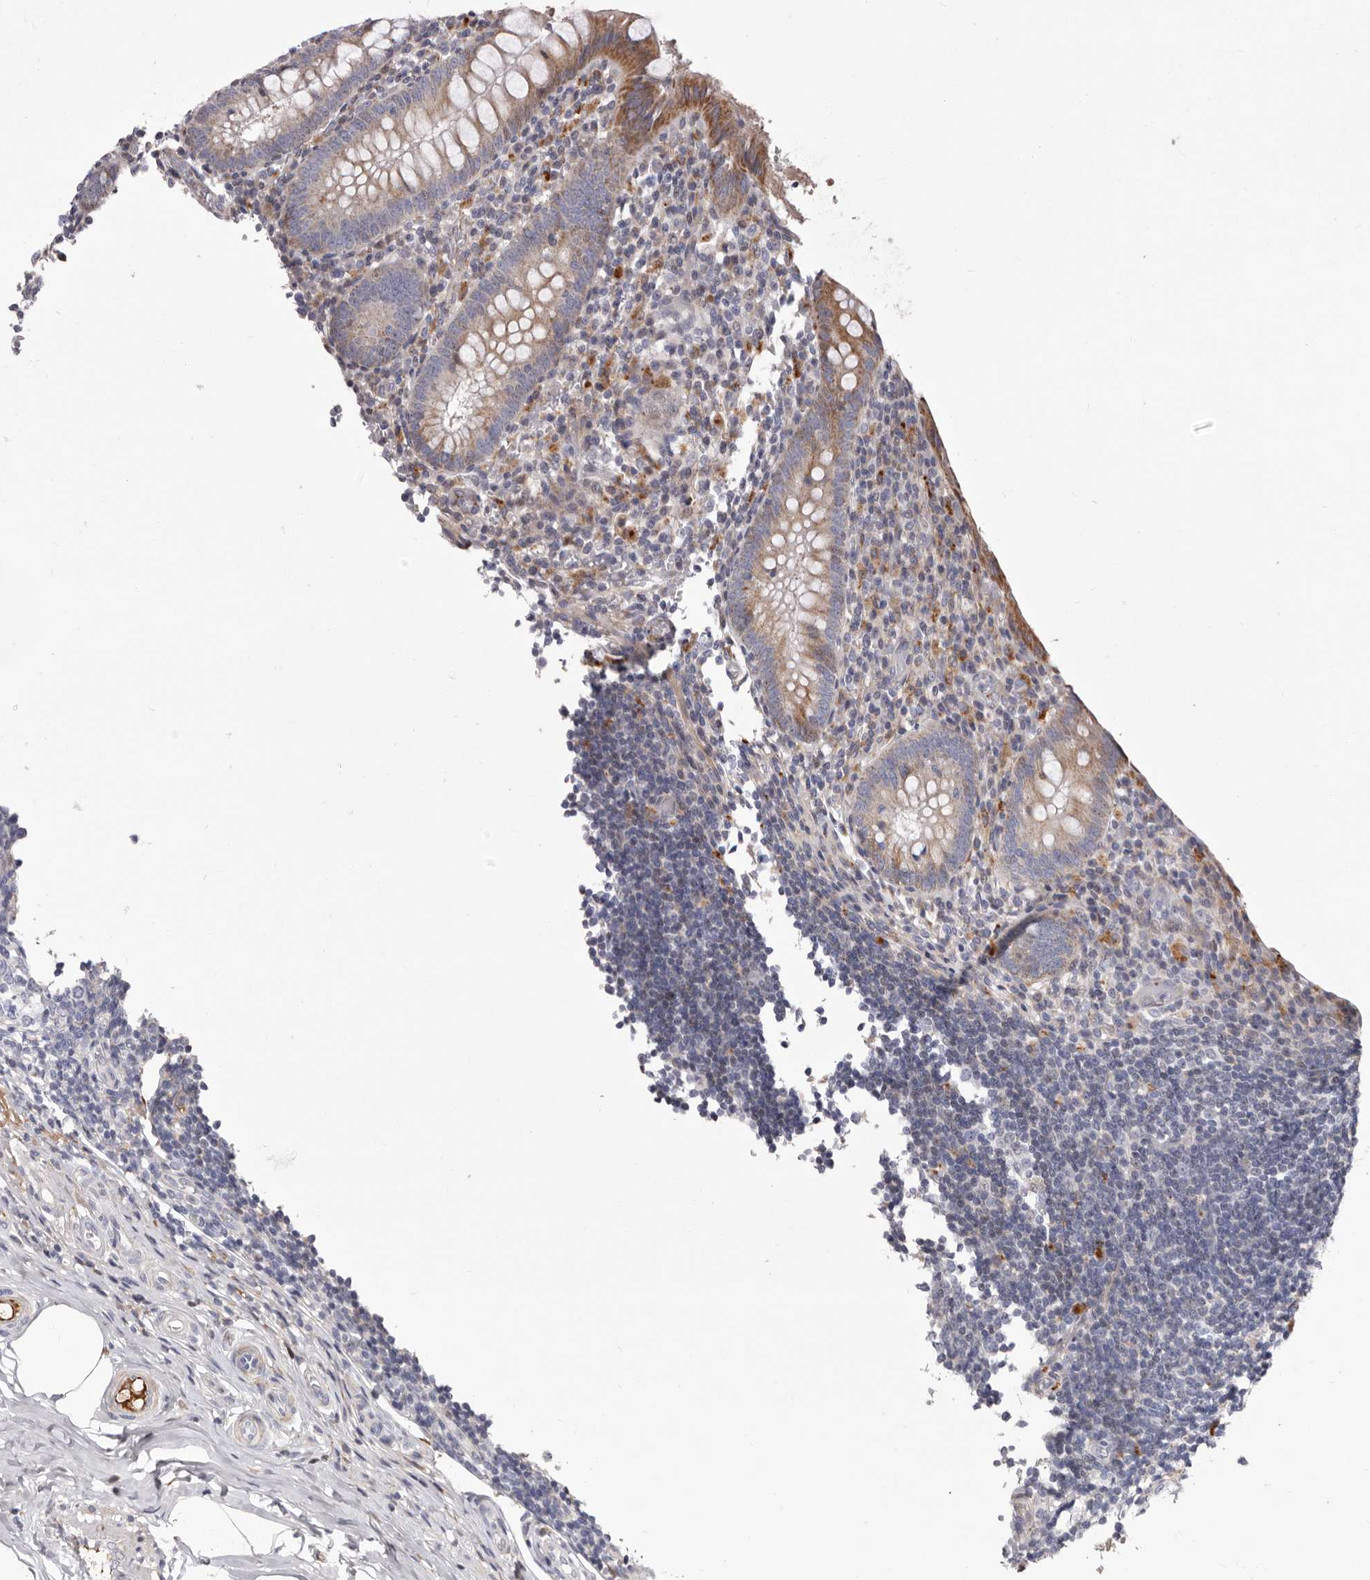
{"staining": {"intensity": "moderate", "quantity": ">75%", "location": "cytoplasmic/membranous"}, "tissue": "appendix", "cell_type": "Glandular cells", "image_type": "normal", "snomed": [{"axis": "morphology", "description": "Normal tissue, NOS"}, {"axis": "topography", "description": "Appendix"}], "caption": "Protein staining by immunohistochemistry exhibits moderate cytoplasmic/membranous staining in about >75% of glandular cells in benign appendix.", "gene": "NUBPL", "patient": {"sex": "female", "age": 17}}